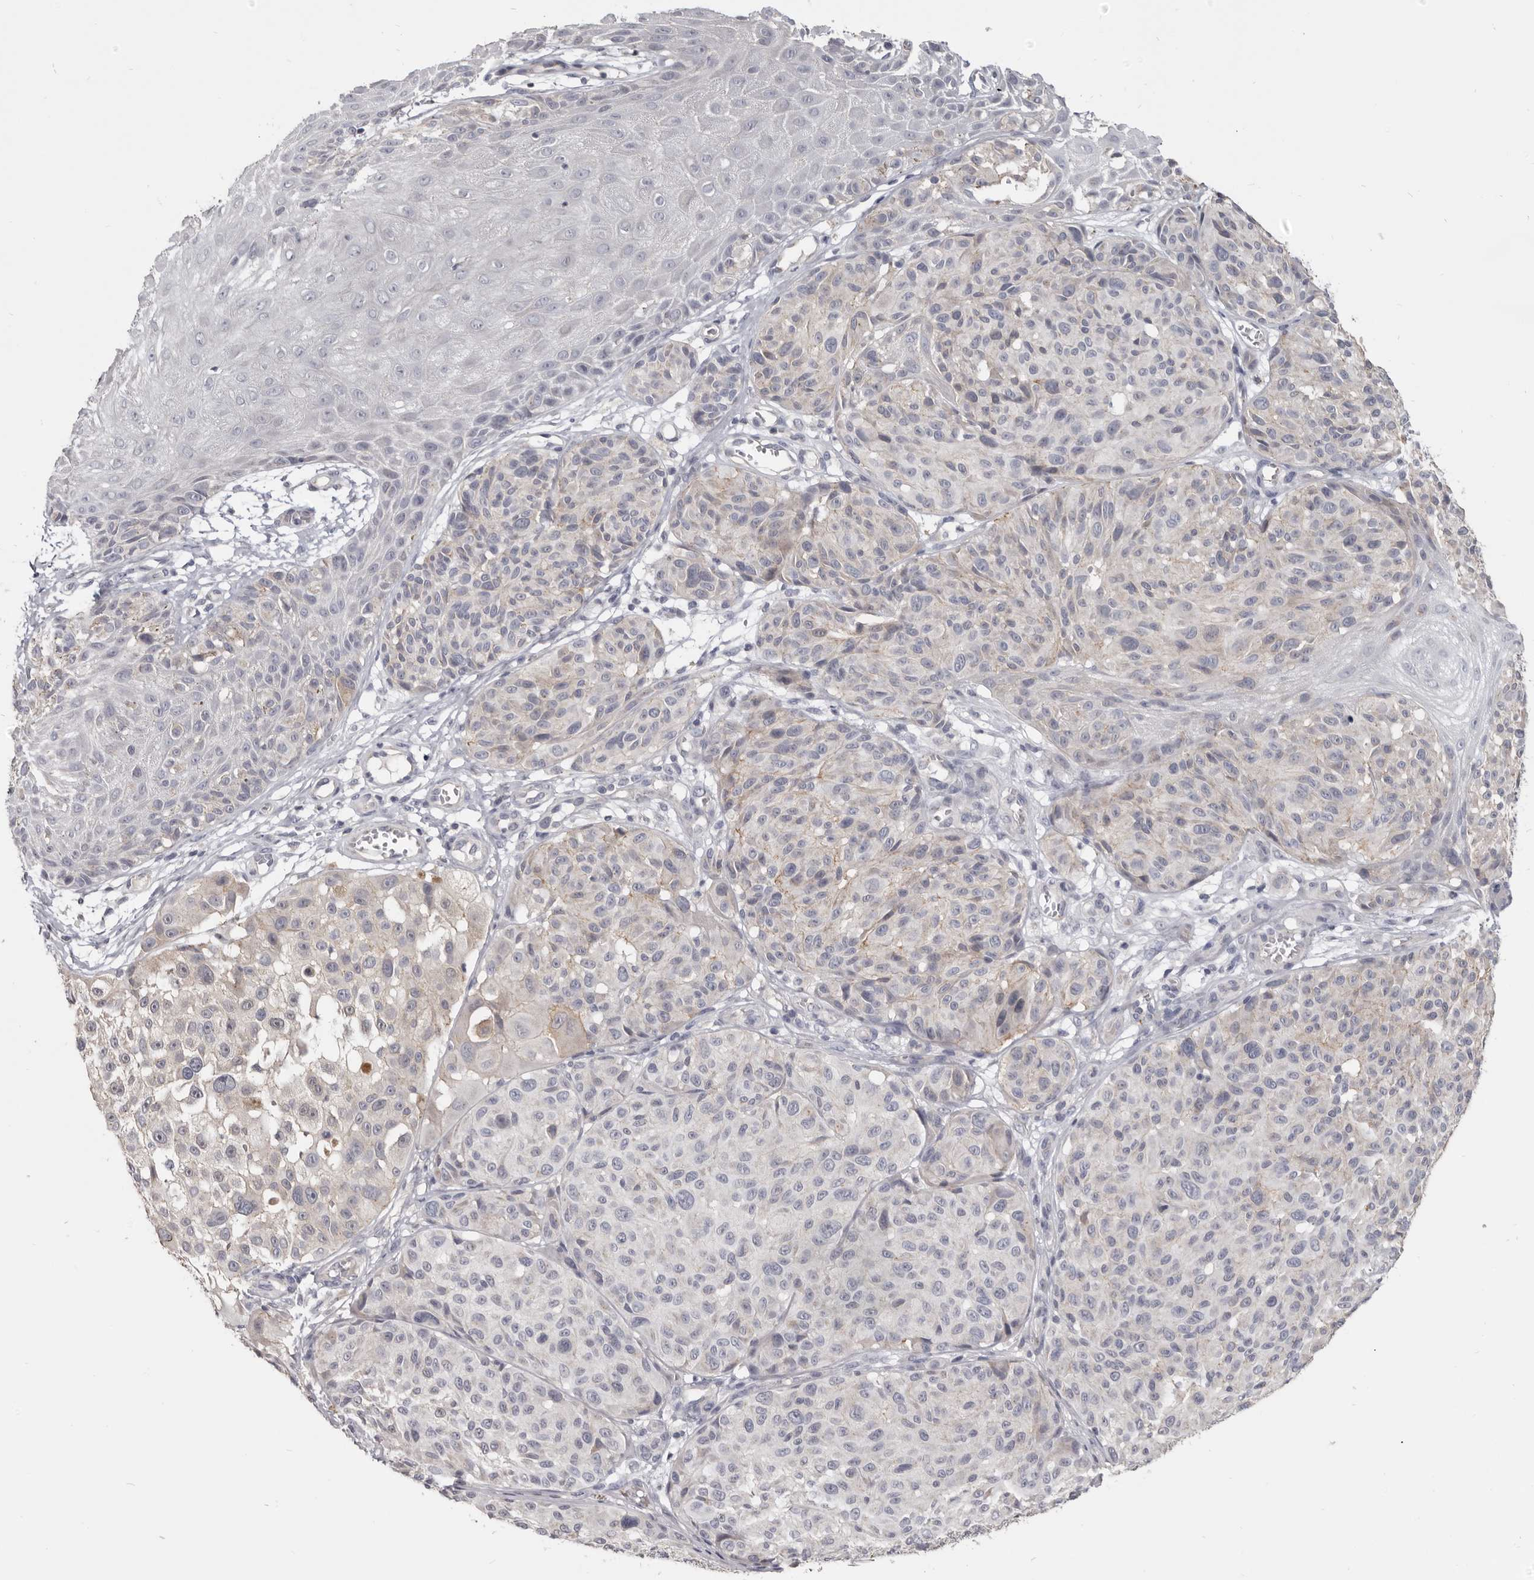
{"staining": {"intensity": "negative", "quantity": "none", "location": "none"}, "tissue": "melanoma", "cell_type": "Tumor cells", "image_type": "cancer", "snomed": [{"axis": "morphology", "description": "Malignant melanoma, NOS"}, {"axis": "topography", "description": "Skin"}], "caption": "Malignant melanoma stained for a protein using IHC reveals no positivity tumor cells.", "gene": "CGN", "patient": {"sex": "male", "age": 83}}